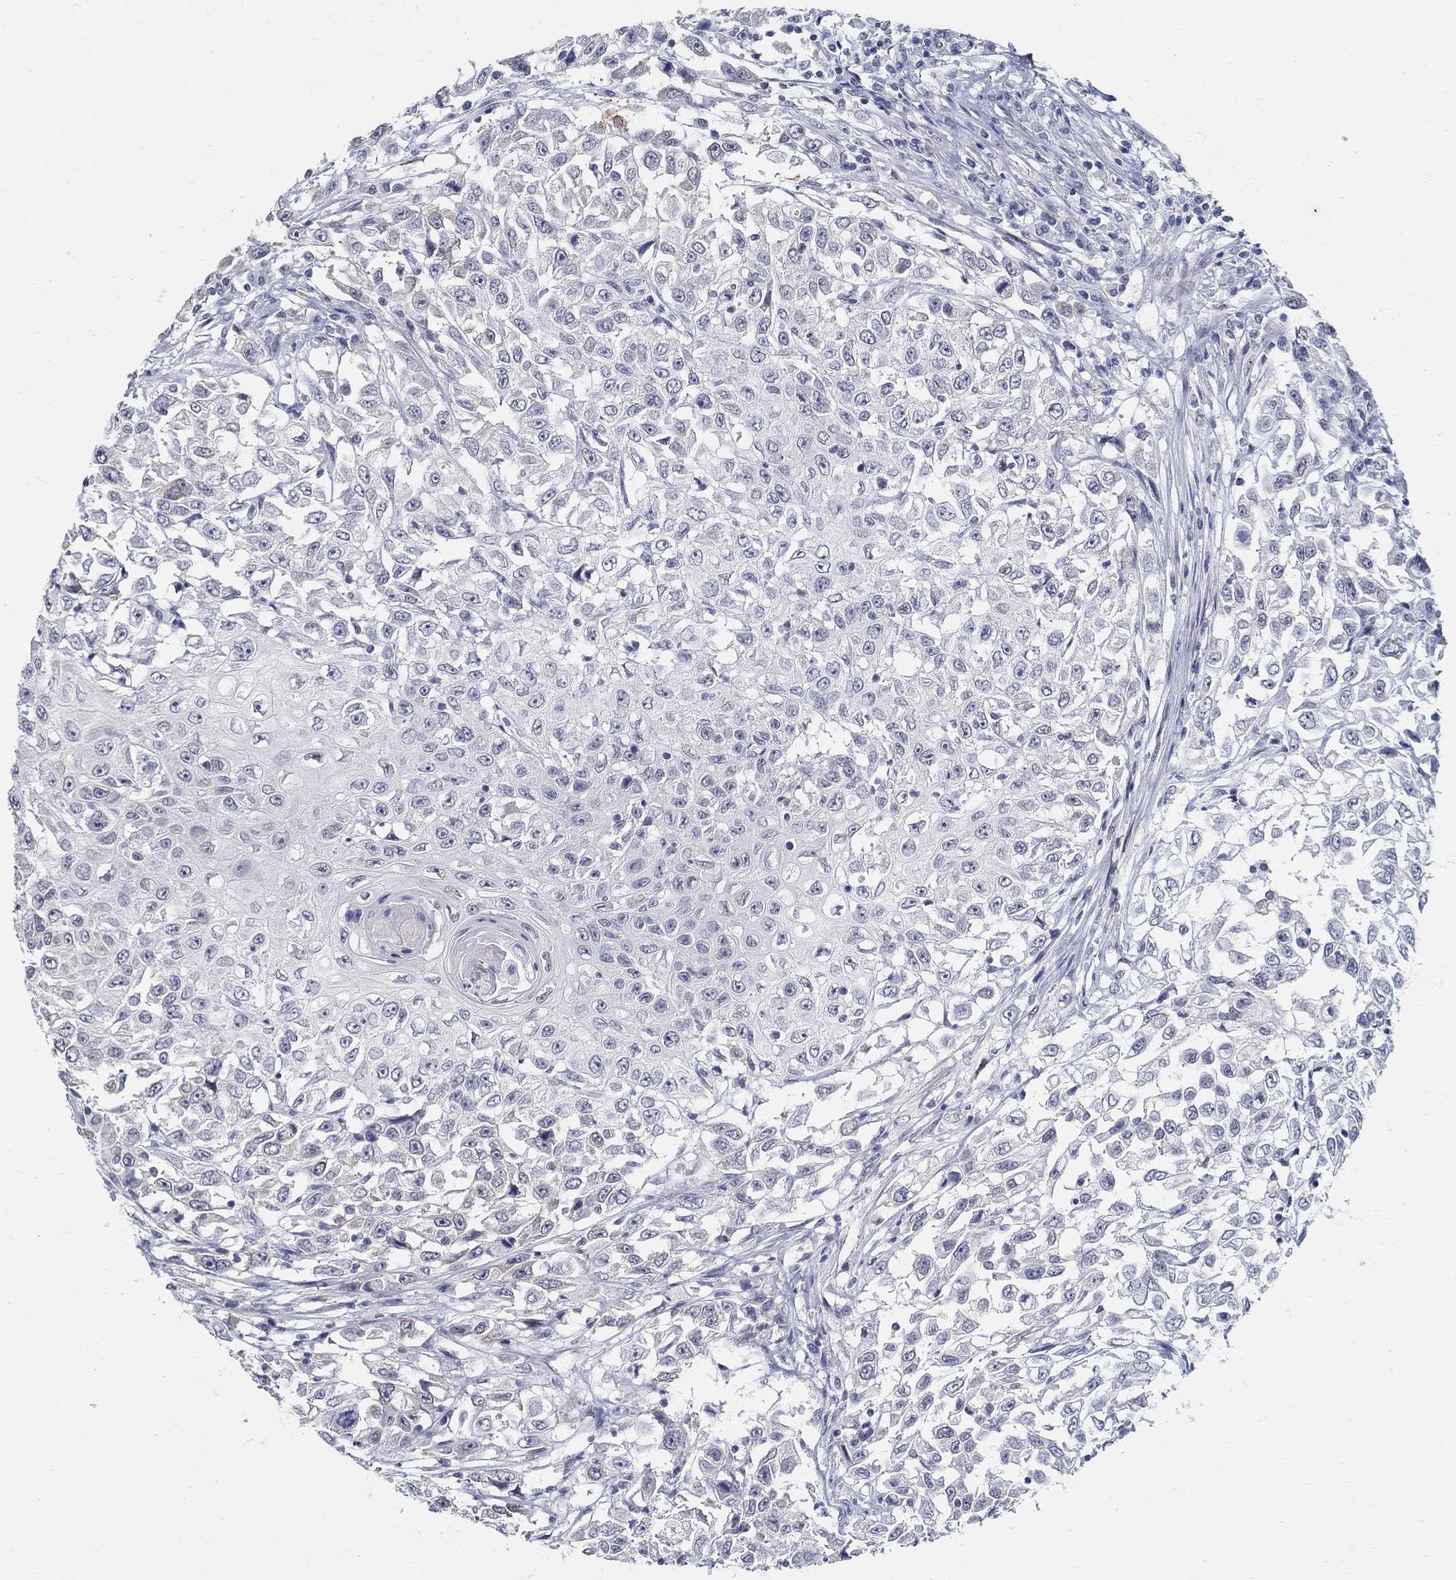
{"staining": {"intensity": "negative", "quantity": "none", "location": "none"}, "tissue": "urothelial cancer", "cell_type": "Tumor cells", "image_type": "cancer", "snomed": [{"axis": "morphology", "description": "Urothelial carcinoma, High grade"}, {"axis": "topography", "description": "Urinary bladder"}], "caption": "Micrograph shows no significant protein expression in tumor cells of high-grade urothelial carcinoma. (Immunohistochemistry (ihc), brightfield microscopy, high magnification).", "gene": "USP29", "patient": {"sex": "female", "age": 56}}